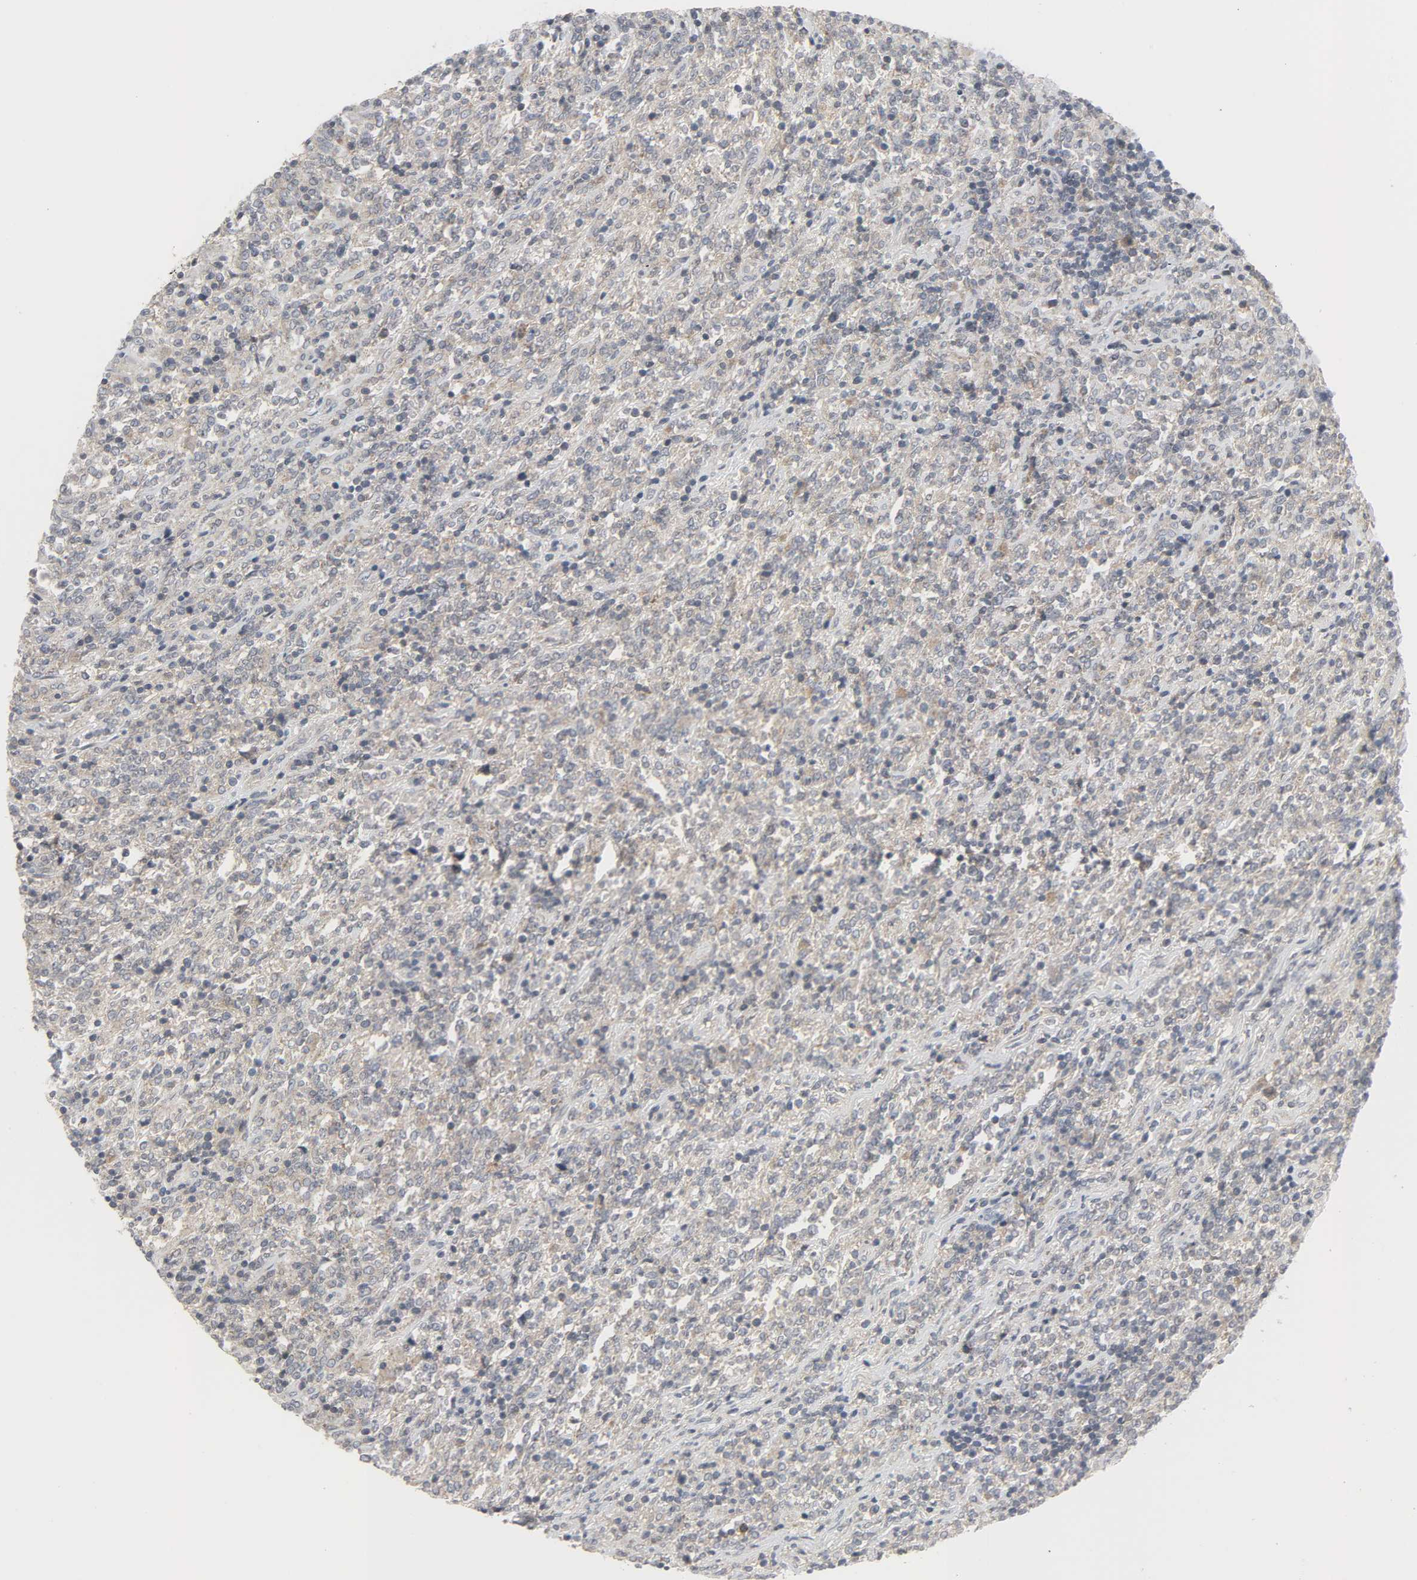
{"staining": {"intensity": "moderate", "quantity": ">75%", "location": "cytoplasmic/membranous"}, "tissue": "lymphoma", "cell_type": "Tumor cells", "image_type": "cancer", "snomed": [{"axis": "morphology", "description": "Malignant lymphoma, non-Hodgkin's type, High grade"}, {"axis": "topography", "description": "Soft tissue"}], "caption": "Immunohistochemistry (IHC) (DAB) staining of high-grade malignant lymphoma, non-Hodgkin's type reveals moderate cytoplasmic/membranous protein expression in approximately >75% of tumor cells.", "gene": "CLIP1", "patient": {"sex": "male", "age": 18}}